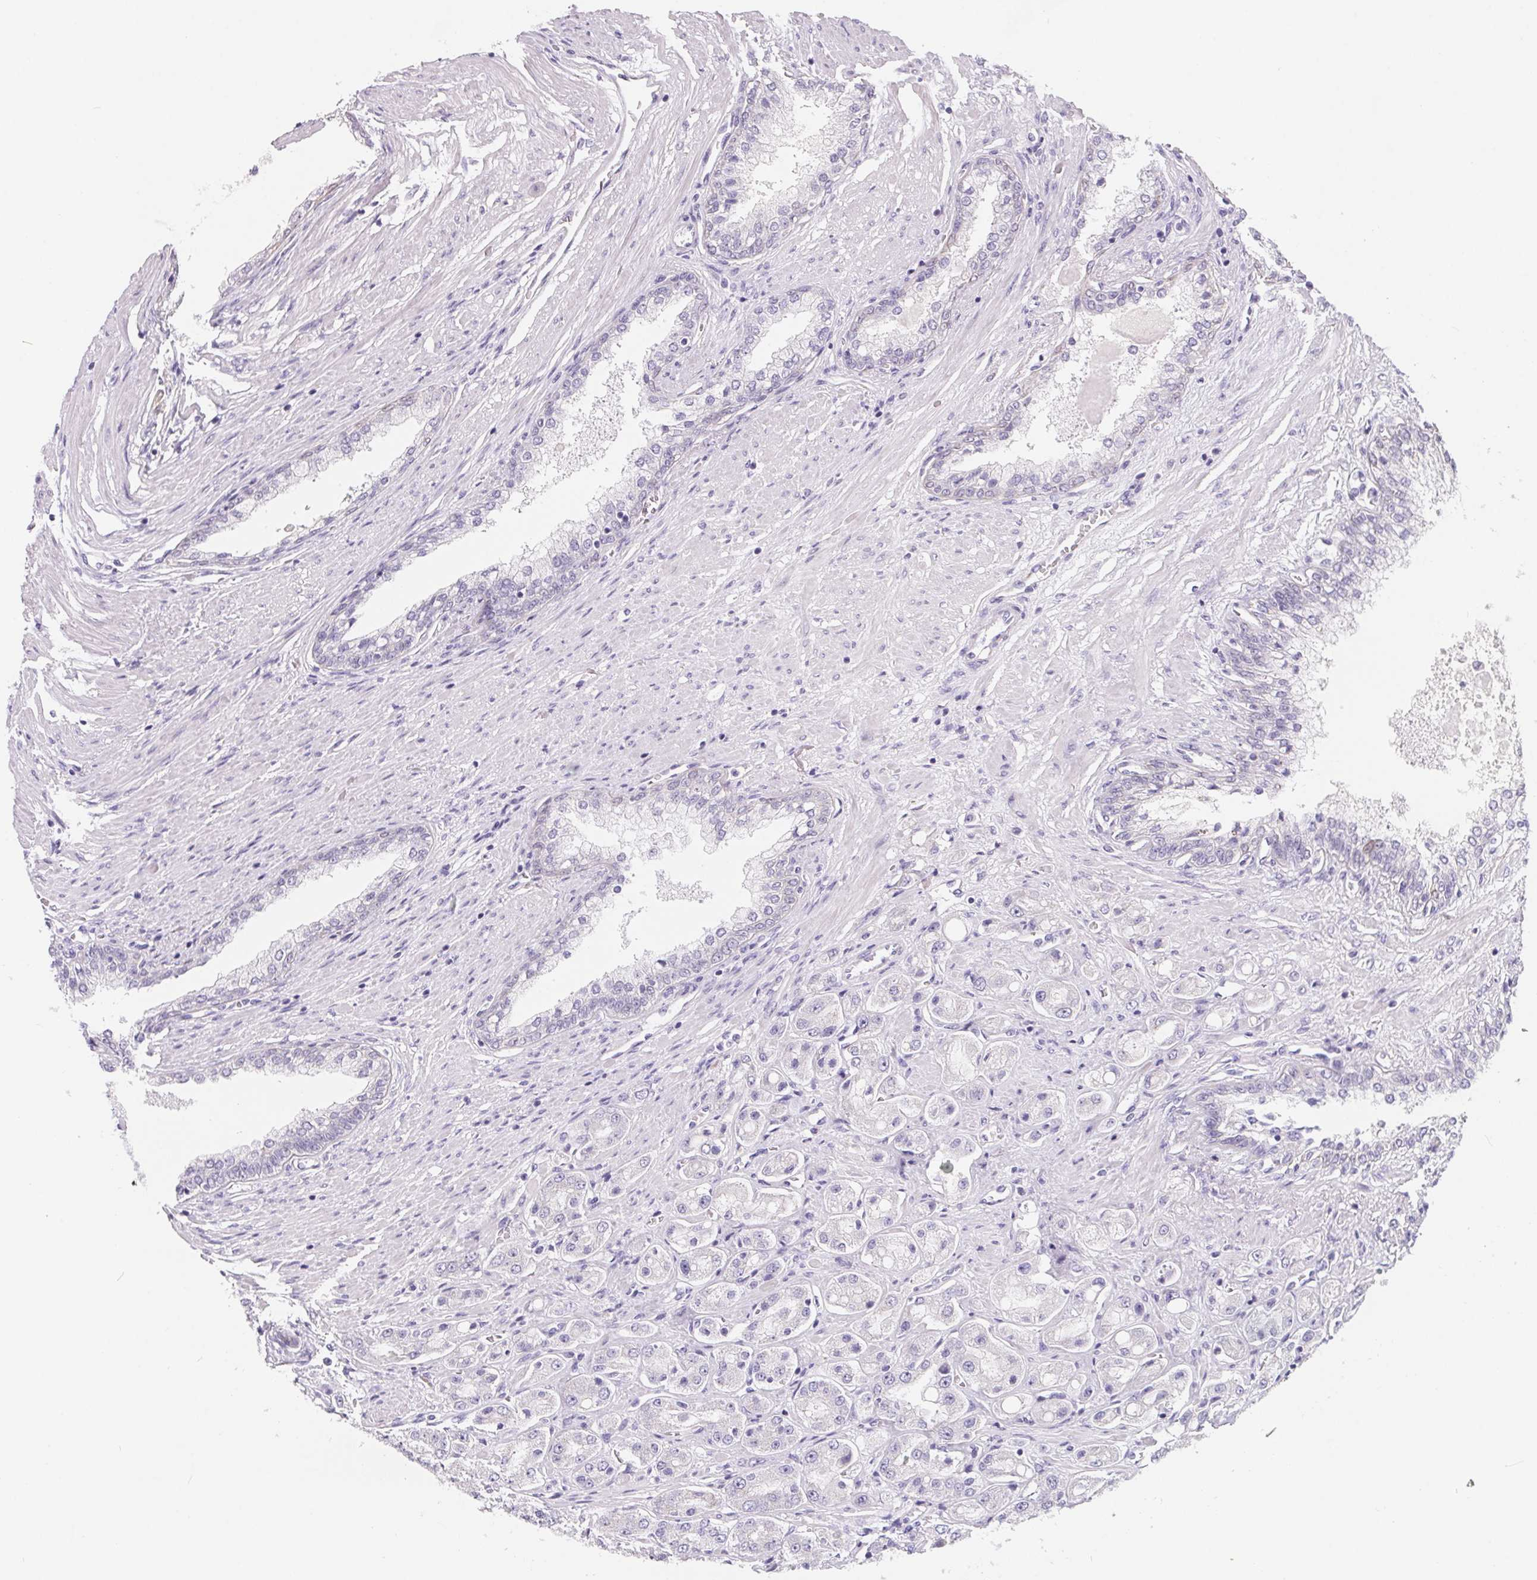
{"staining": {"intensity": "negative", "quantity": "none", "location": "none"}, "tissue": "prostate cancer", "cell_type": "Tumor cells", "image_type": "cancer", "snomed": [{"axis": "morphology", "description": "Adenocarcinoma, High grade"}, {"axis": "topography", "description": "Prostate"}], "caption": "Immunohistochemistry (IHC) histopathology image of human prostate high-grade adenocarcinoma stained for a protein (brown), which demonstrates no expression in tumor cells.", "gene": "FDX1", "patient": {"sex": "male", "age": 67}}